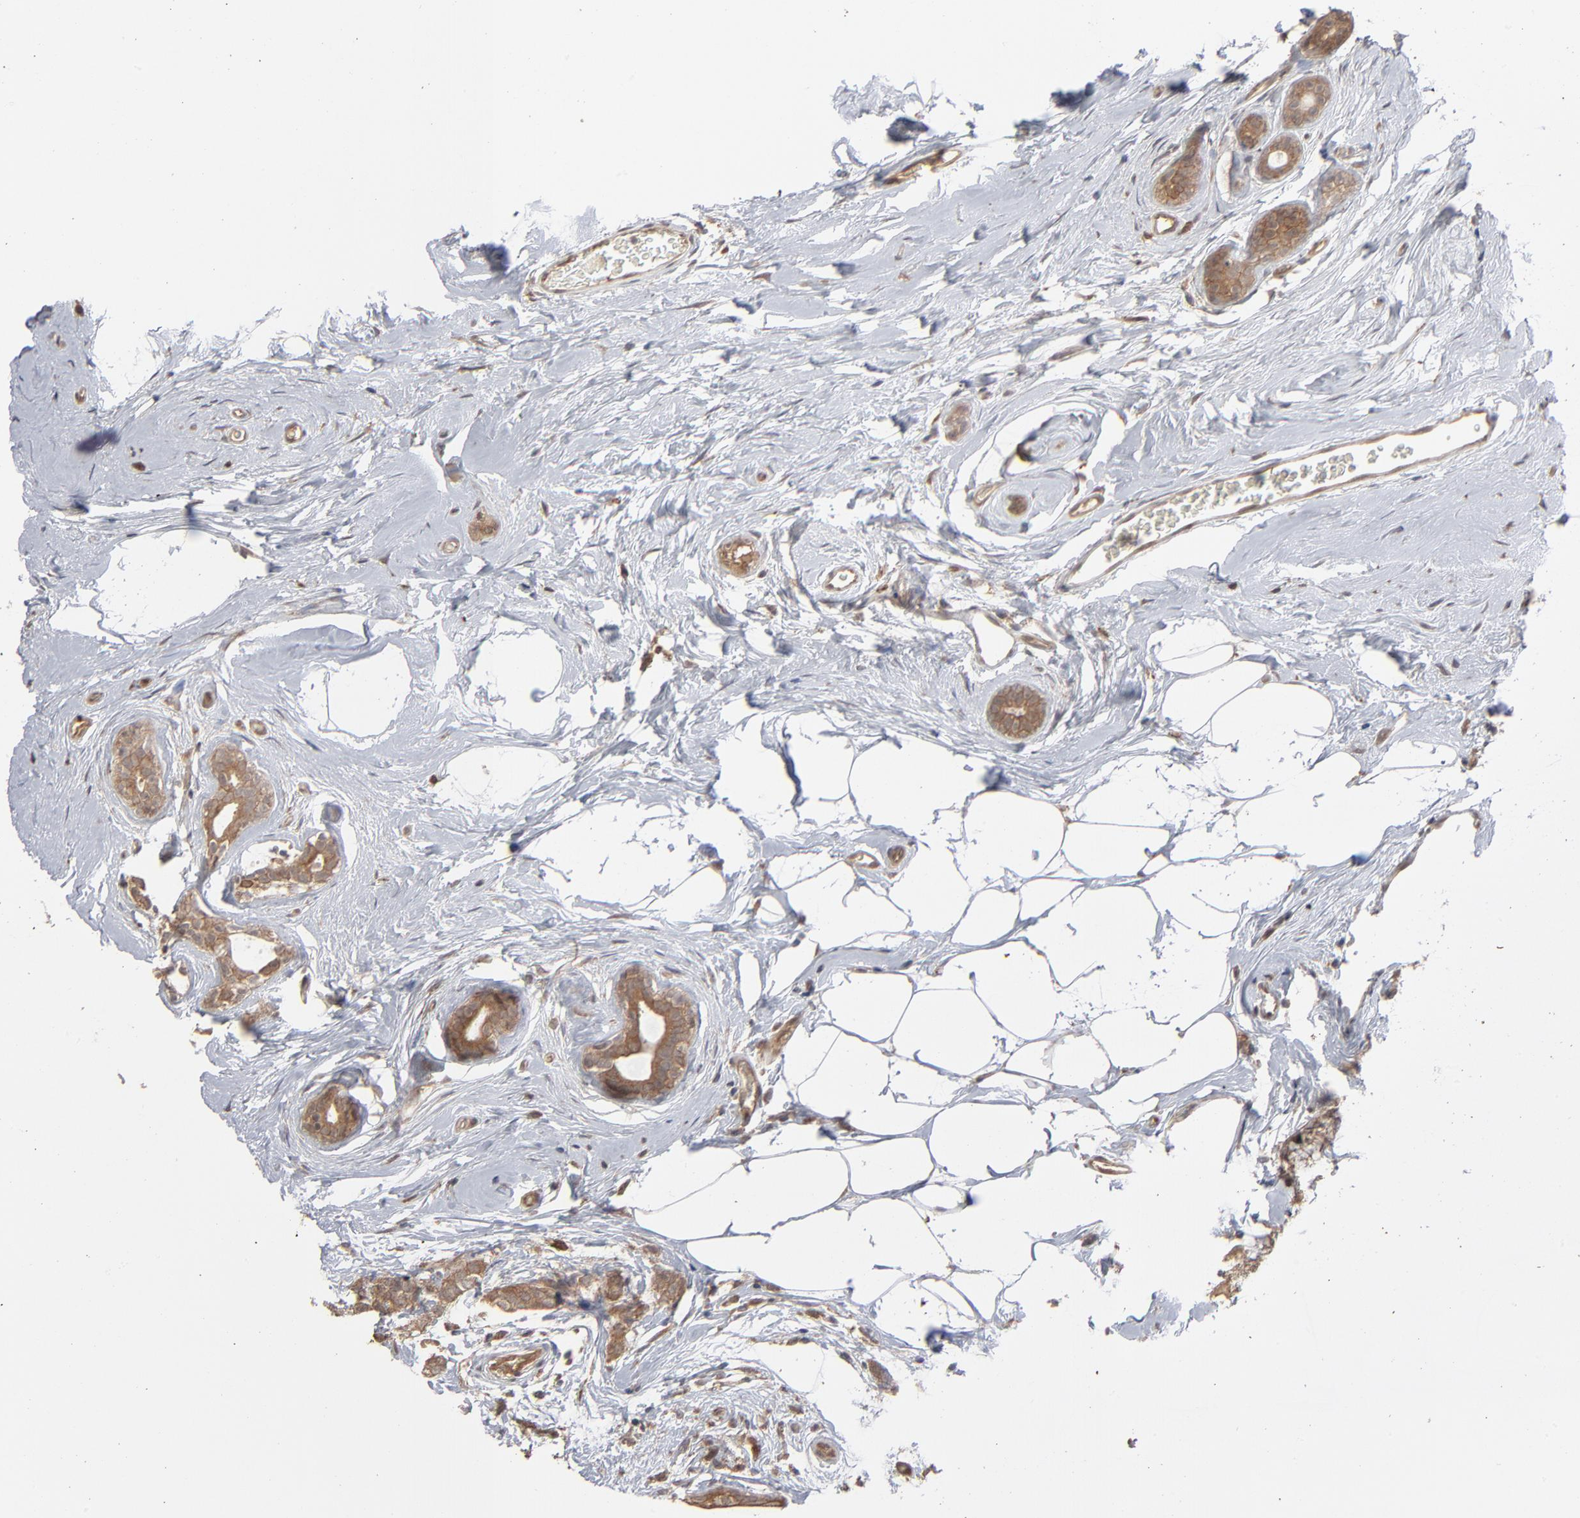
{"staining": {"intensity": "moderate", "quantity": ">75%", "location": "cytoplasmic/membranous"}, "tissue": "breast cancer", "cell_type": "Tumor cells", "image_type": "cancer", "snomed": [{"axis": "morphology", "description": "Lobular carcinoma"}, {"axis": "topography", "description": "Breast"}], "caption": "A high-resolution image shows immunohistochemistry (IHC) staining of breast lobular carcinoma, which reveals moderate cytoplasmic/membranous staining in approximately >75% of tumor cells.", "gene": "SCFD1", "patient": {"sex": "female", "age": 60}}